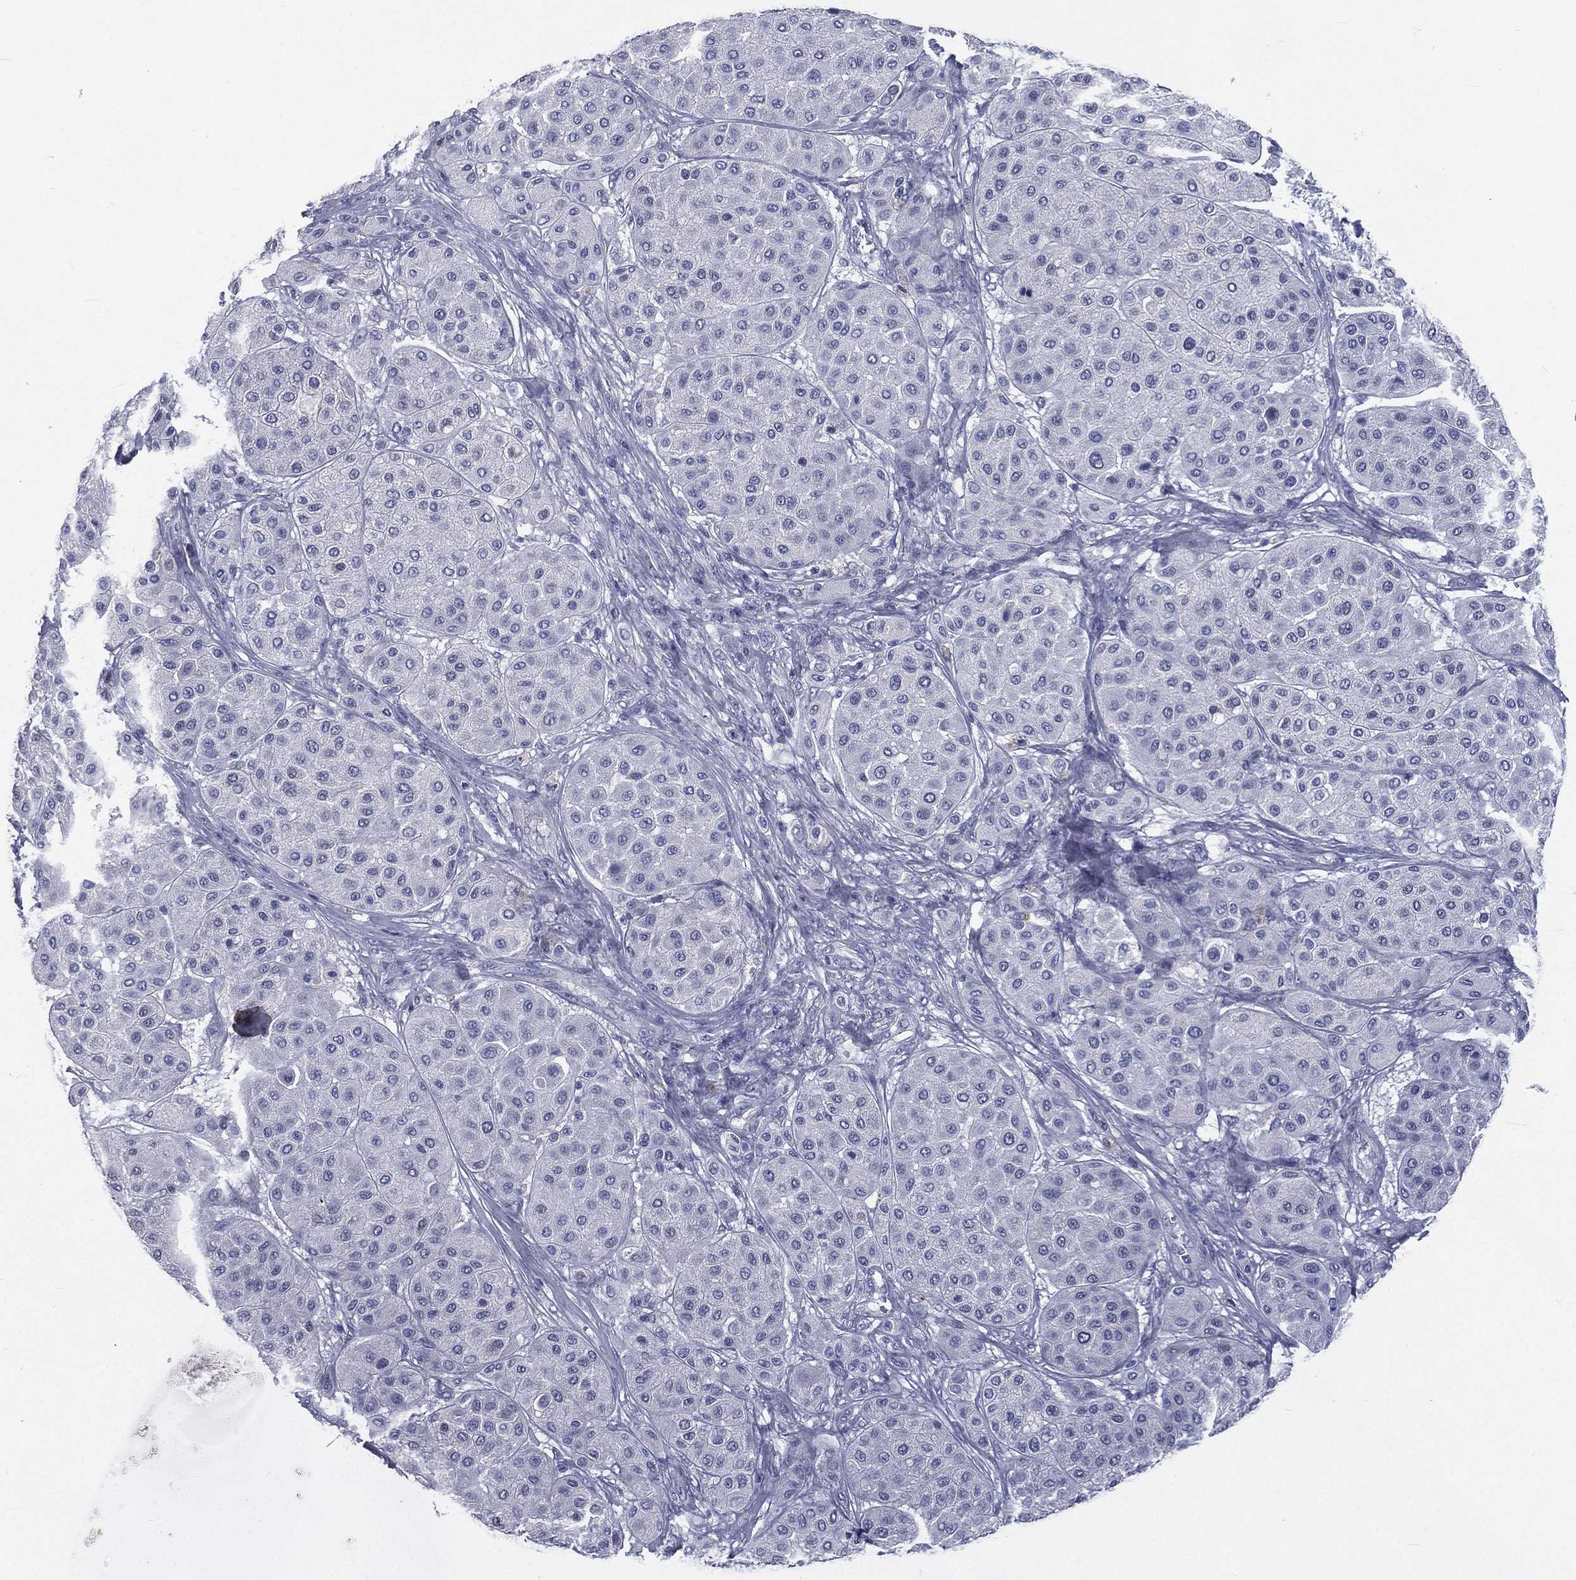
{"staining": {"intensity": "negative", "quantity": "none", "location": "none"}, "tissue": "melanoma", "cell_type": "Tumor cells", "image_type": "cancer", "snomed": [{"axis": "morphology", "description": "Malignant melanoma, Metastatic site"}, {"axis": "topography", "description": "Smooth muscle"}], "caption": "IHC histopathology image of neoplastic tissue: human malignant melanoma (metastatic site) stained with DAB (3,3'-diaminobenzidine) exhibits no significant protein expression in tumor cells.", "gene": "IFT27", "patient": {"sex": "male", "age": 41}}